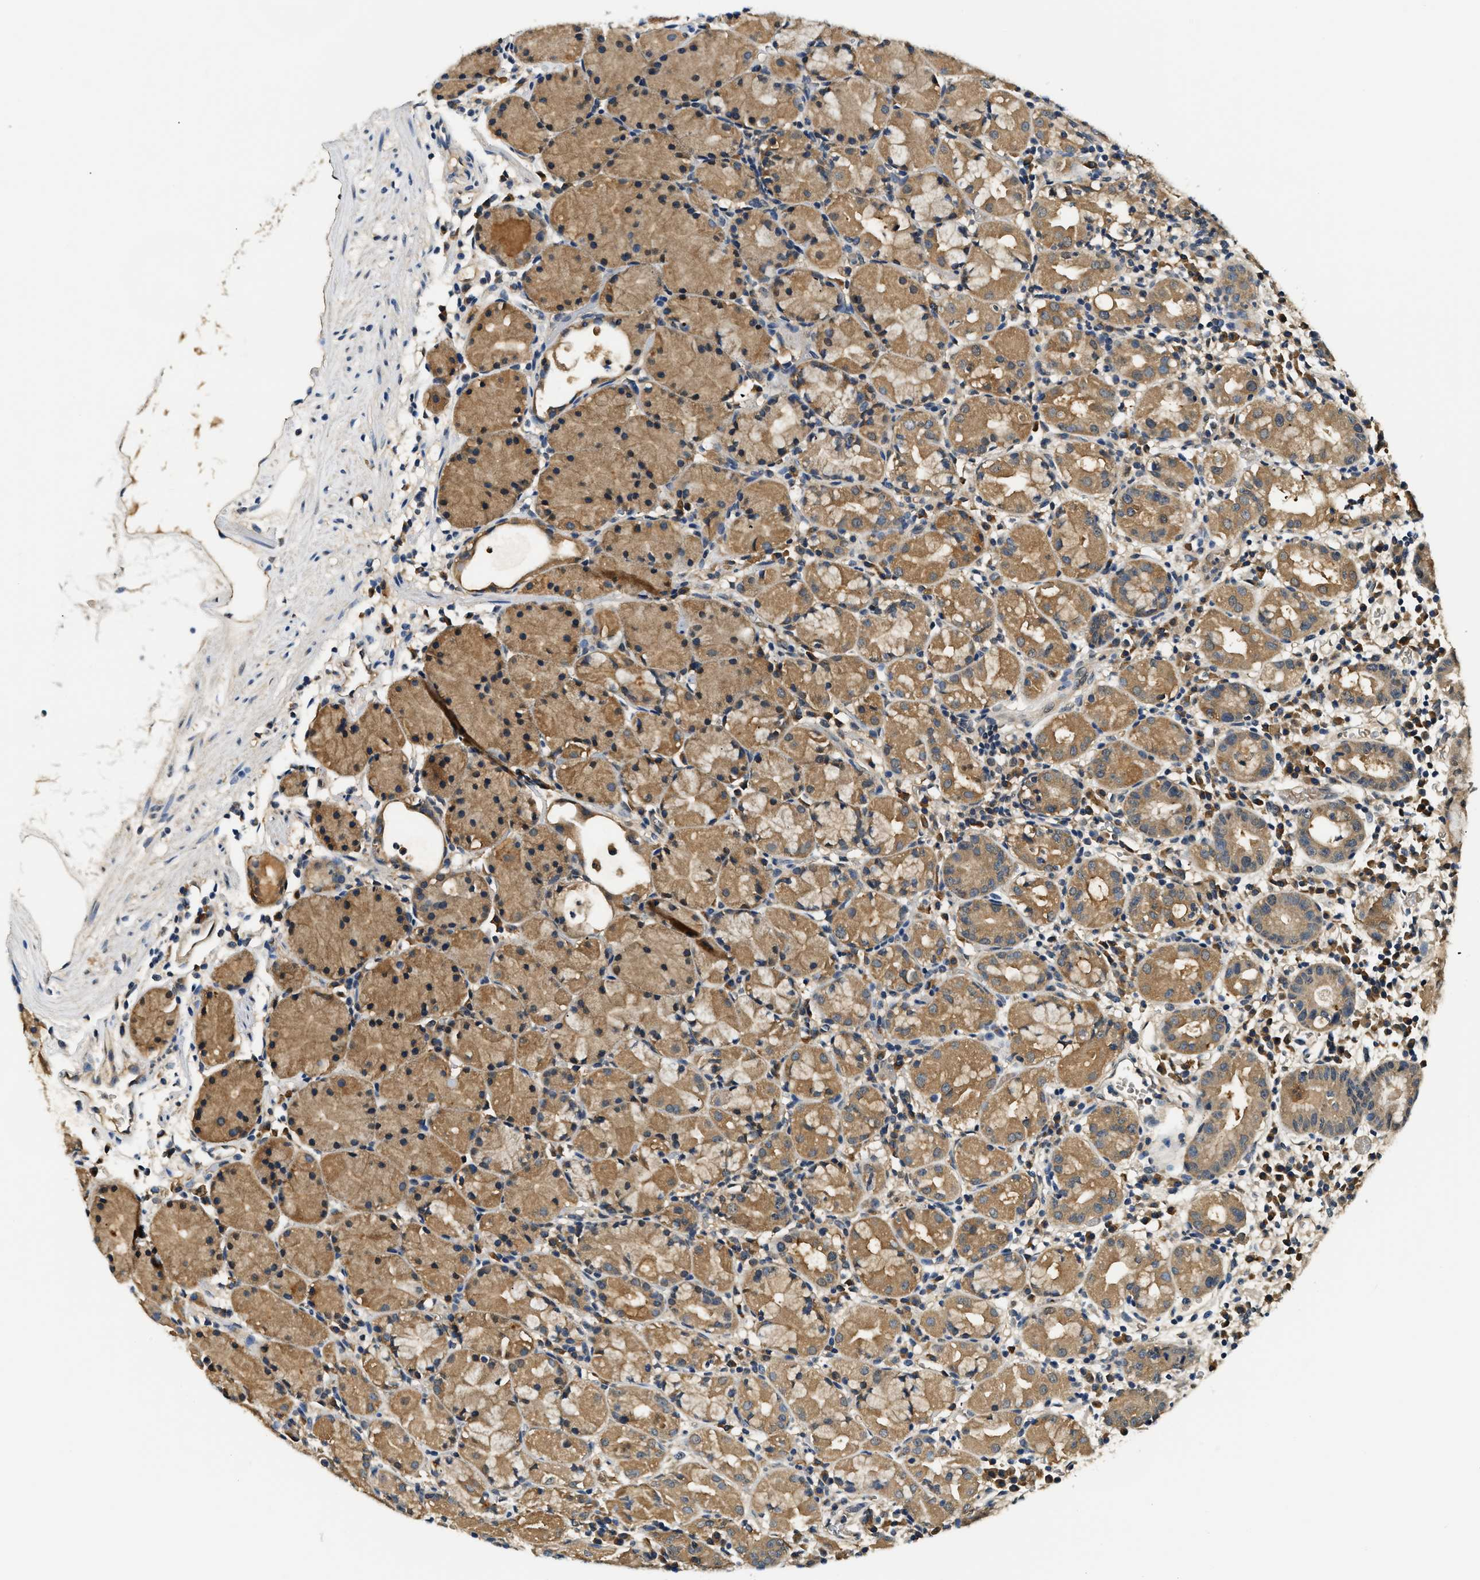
{"staining": {"intensity": "moderate", "quantity": ">75%", "location": "cytoplasmic/membranous"}, "tissue": "stomach", "cell_type": "Glandular cells", "image_type": "normal", "snomed": [{"axis": "morphology", "description": "Normal tissue, NOS"}, {"axis": "topography", "description": "Stomach"}, {"axis": "topography", "description": "Stomach, lower"}], "caption": "Immunohistochemistry (IHC) of normal human stomach exhibits medium levels of moderate cytoplasmic/membranous expression in approximately >75% of glandular cells.", "gene": "BCL7C", "patient": {"sex": "female", "age": 75}}